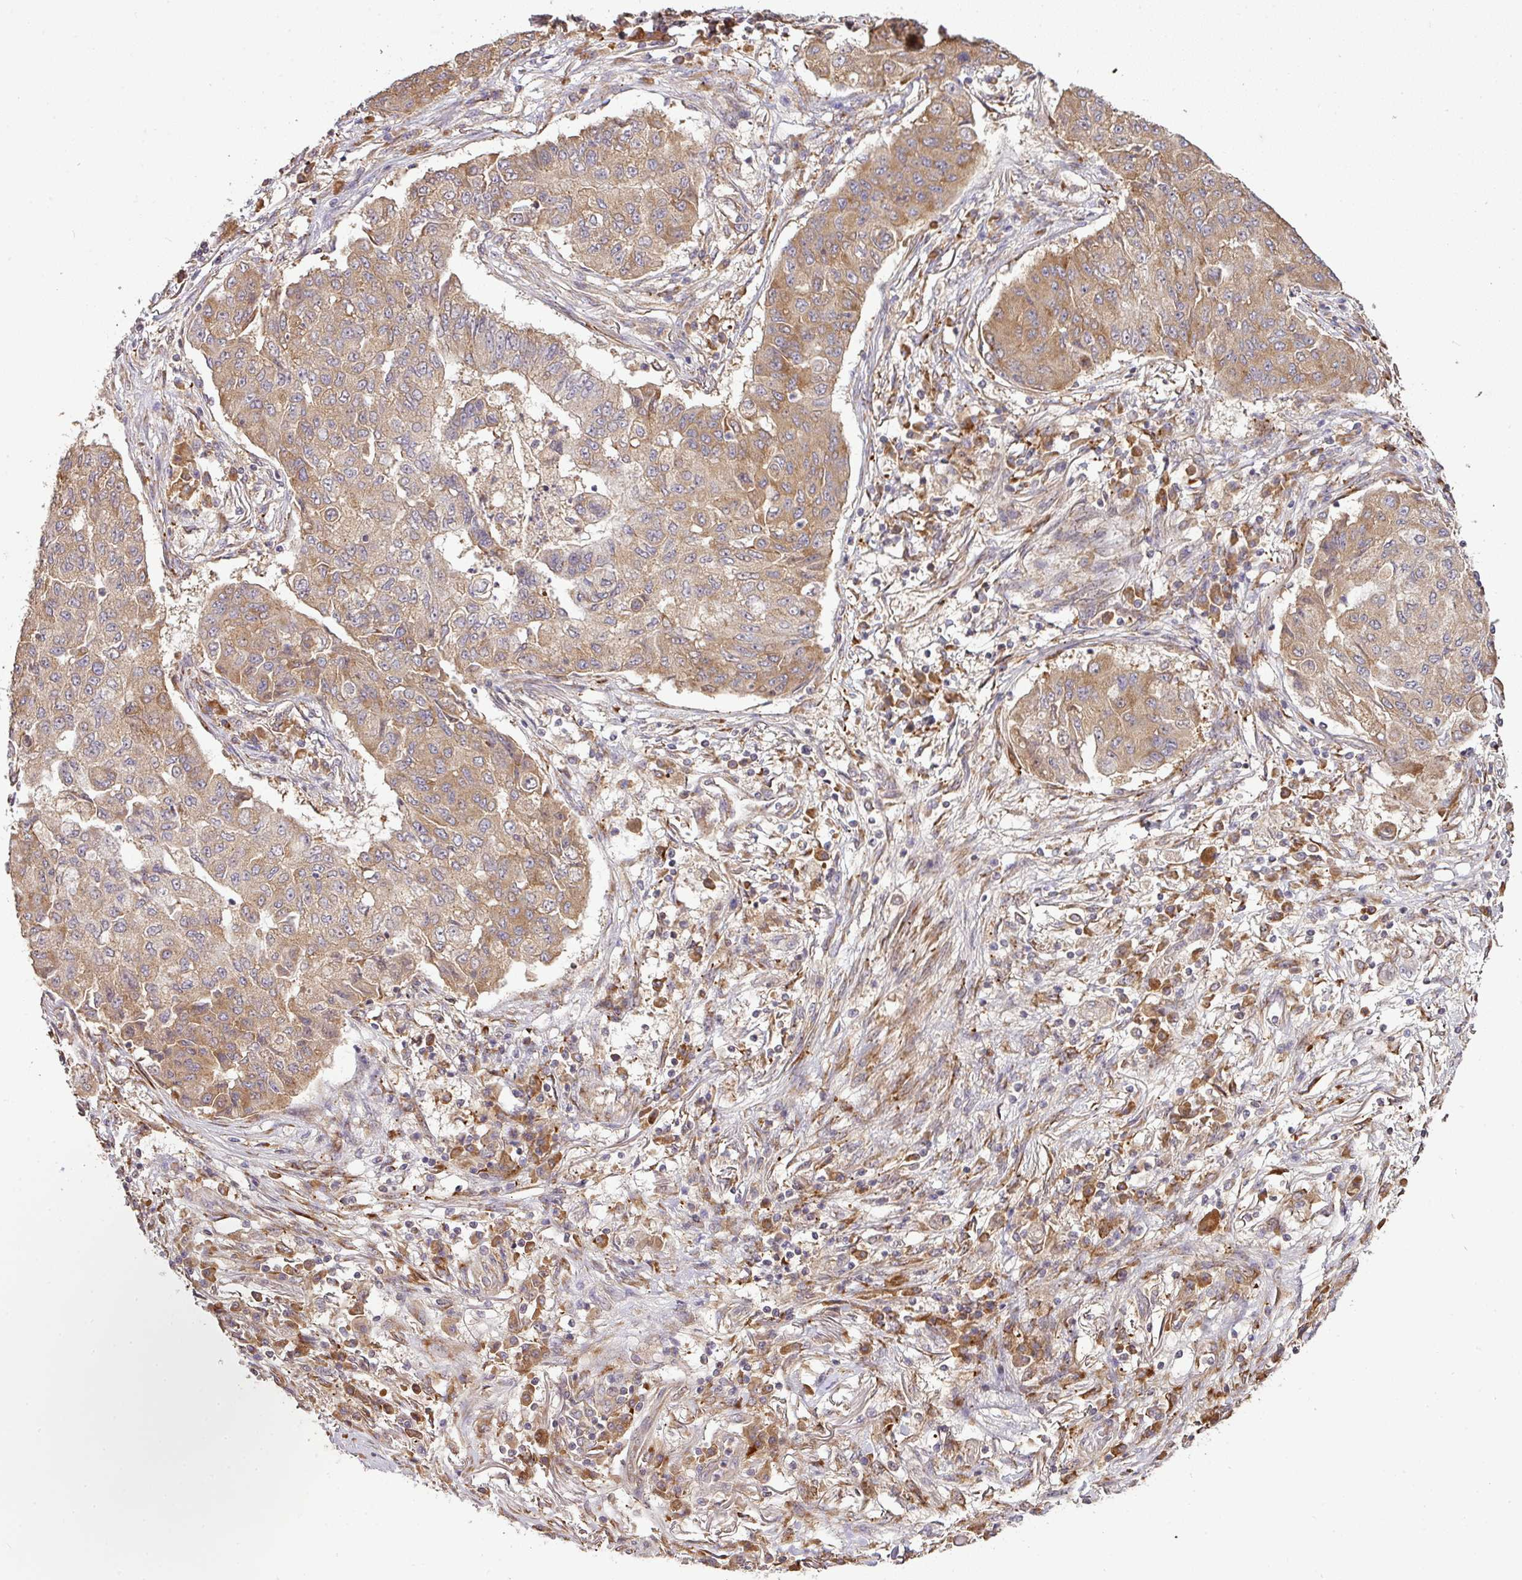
{"staining": {"intensity": "moderate", "quantity": ">75%", "location": "cytoplasmic/membranous"}, "tissue": "lung cancer", "cell_type": "Tumor cells", "image_type": "cancer", "snomed": [{"axis": "morphology", "description": "Squamous cell carcinoma, NOS"}, {"axis": "topography", "description": "Lung"}], "caption": "Human lung cancer stained for a protein (brown) shows moderate cytoplasmic/membranous positive positivity in about >75% of tumor cells.", "gene": "GALP", "patient": {"sex": "male", "age": 74}}